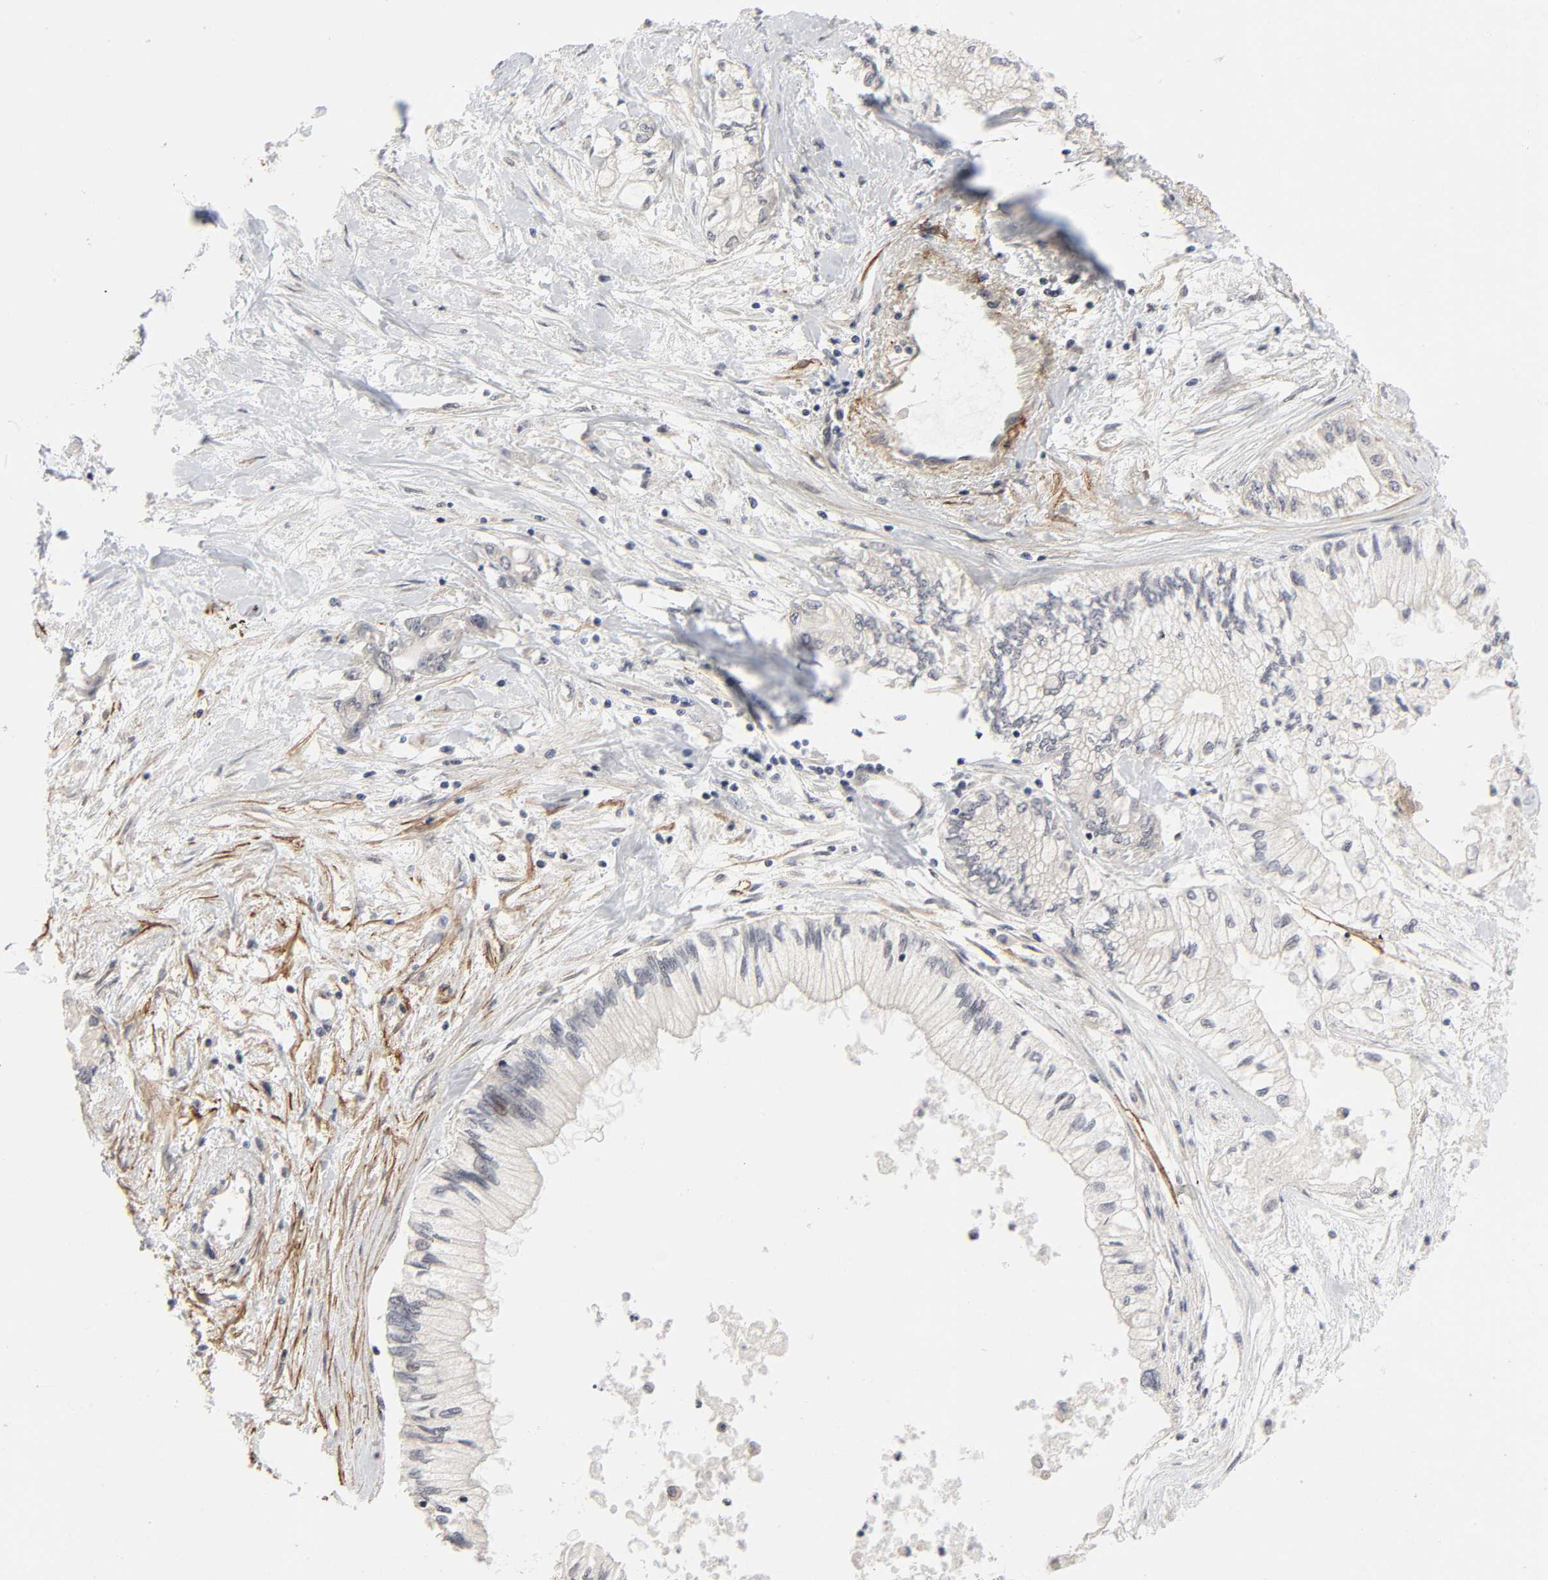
{"staining": {"intensity": "negative", "quantity": "none", "location": "none"}, "tissue": "pancreatic cancer", "cell_type": "Tumor cells", "image_type": "cancer", "snomed": [{"axis": "morphology", "description": "Adenocarcinoma, NOS"}, {"axis": "topography", "description": "Pancreas"}], "caption": "Immunohistochemistry image of pancreatic cancer stained for a protein (brown), which demonstrates no expression in tumor cells.", "gene": "ZKSCAN8", "patient": {"sex": "male", "age": 79}}